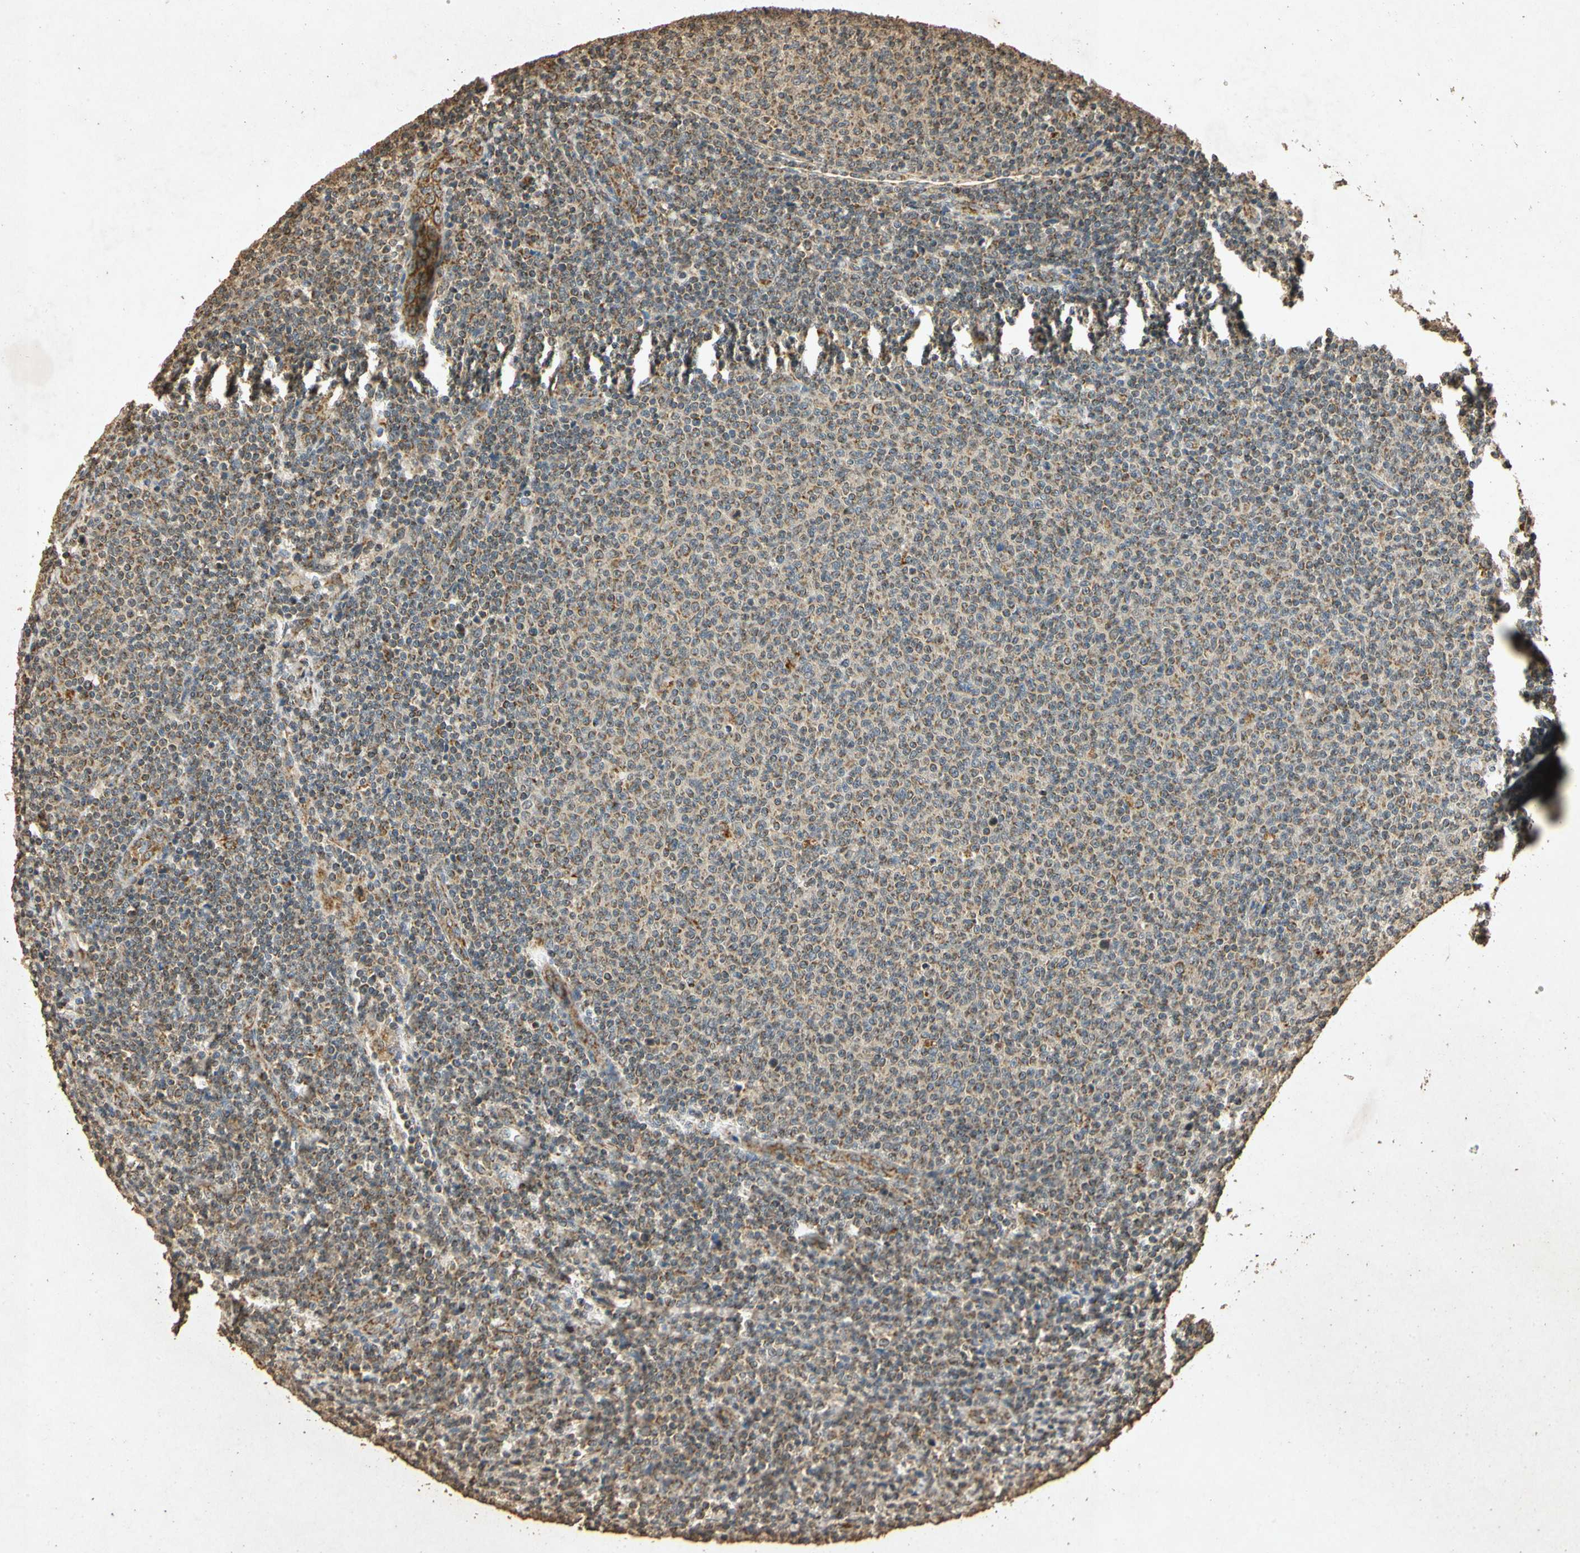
{"staining": {"intensity": "weak", "quantity": ">75%", "location": "cytoplasmic/membranous"}, "tissue": "lymphoma", "cell_type": "Tumor cells", "image_type": "cancer", "snomed": [{"axis": "morphology", "description": "Malignant lymphoma, non-Hodgkin's type, Low grade"}, {"axis": "topography", "description": "Lymph node"}], "caption": "This image shows immunohistochemistry staining of human low-grade malignant lymphoma, non-Hodgkin's type, with low weak cytoplasmic/membranous positivity in about >75% of tumor cells.", "gene": "PRDX3", "patient": {"sex": "male", "age": 66}}